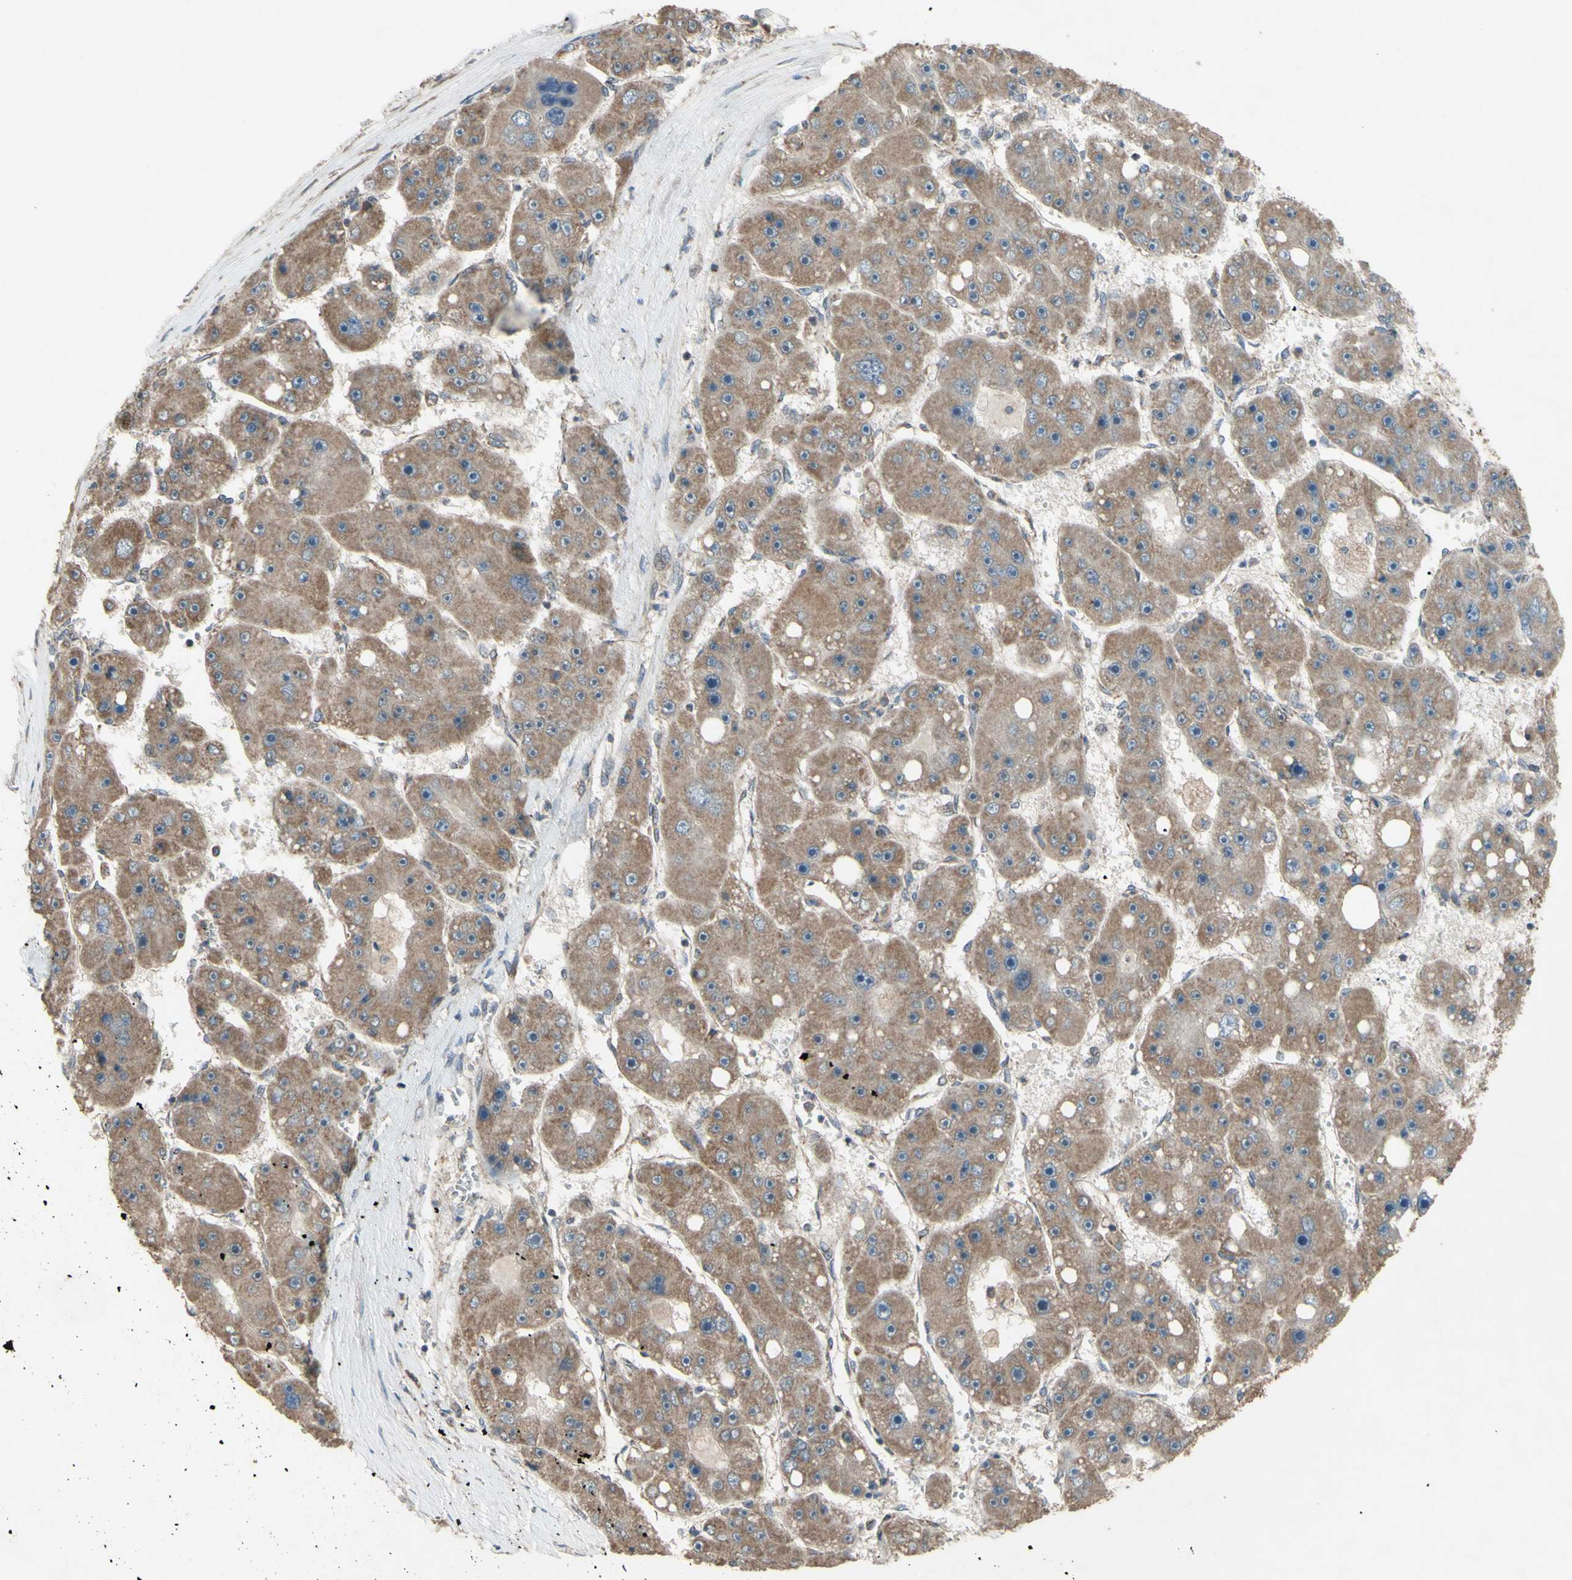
{"staining": {"intensity": "moderate", "quantity": ">75%", "location": "cytoplasmic/membranous"}, "tissue": "liver cancer", "cell_type": "Tumor cells", "image_type": "cancer", "snomed": [{"axis": "morphology", "description": "Carcinoma, Hepatocellular, NOS"}, {"axis": "topography", "description": "Liver"}], "caption": "A histopathology image of liver cancer (hepatocellular carcinoma) stained for a protein displays moderate cytoplasmic/membranous brown staining in tumor cells. (DAB IHC, brown staining for protein, blue staining for nuclei).", "gene": "CD164", "patient": {"sex": "female", "age": 61}}